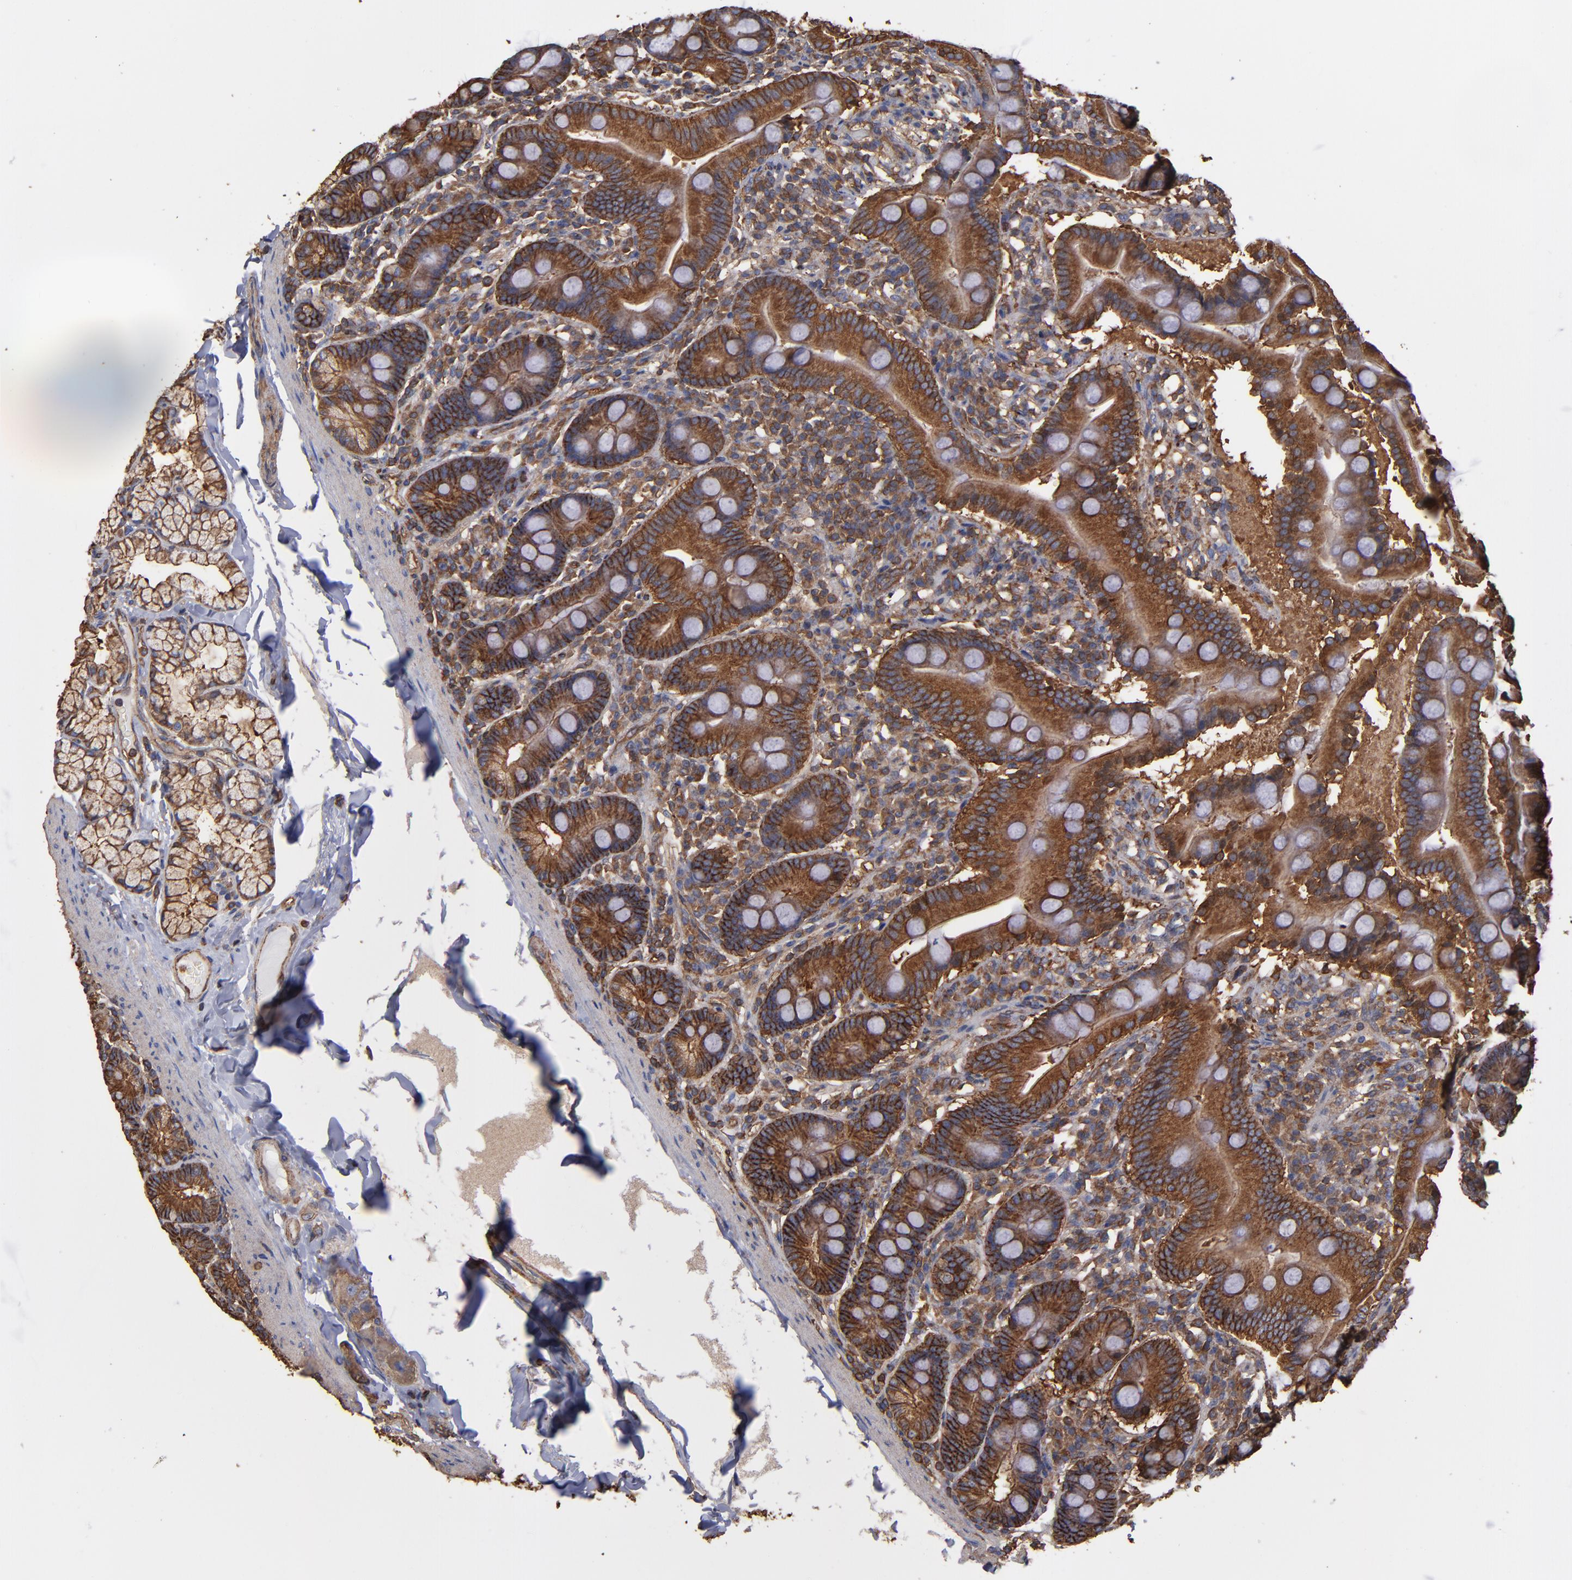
{"staining": {"intensity": "moderate", "quantity": ">75%", "location": "cytoplasmic/membranous"}, "tissue": "duodenum", "cell_type": "Glandular cells", "image_type": "normal", "snomed": [{"axis": "morphology", "description": "Normal tissue, NOS"}, {"axis": "topography", "description": "Duodenum"}], "caption": "Protein staining shows moderate cytoplasmic/membranous staining in approximately >75% of glandular cells in benign duodenum. The protein of interest is stained brown, and the nuclei are stained in blue (DAB IHC with brightfield microscopy, high magnification).", "gene": "ACTN4", "patient": {"sex": "male", "age": 50}}